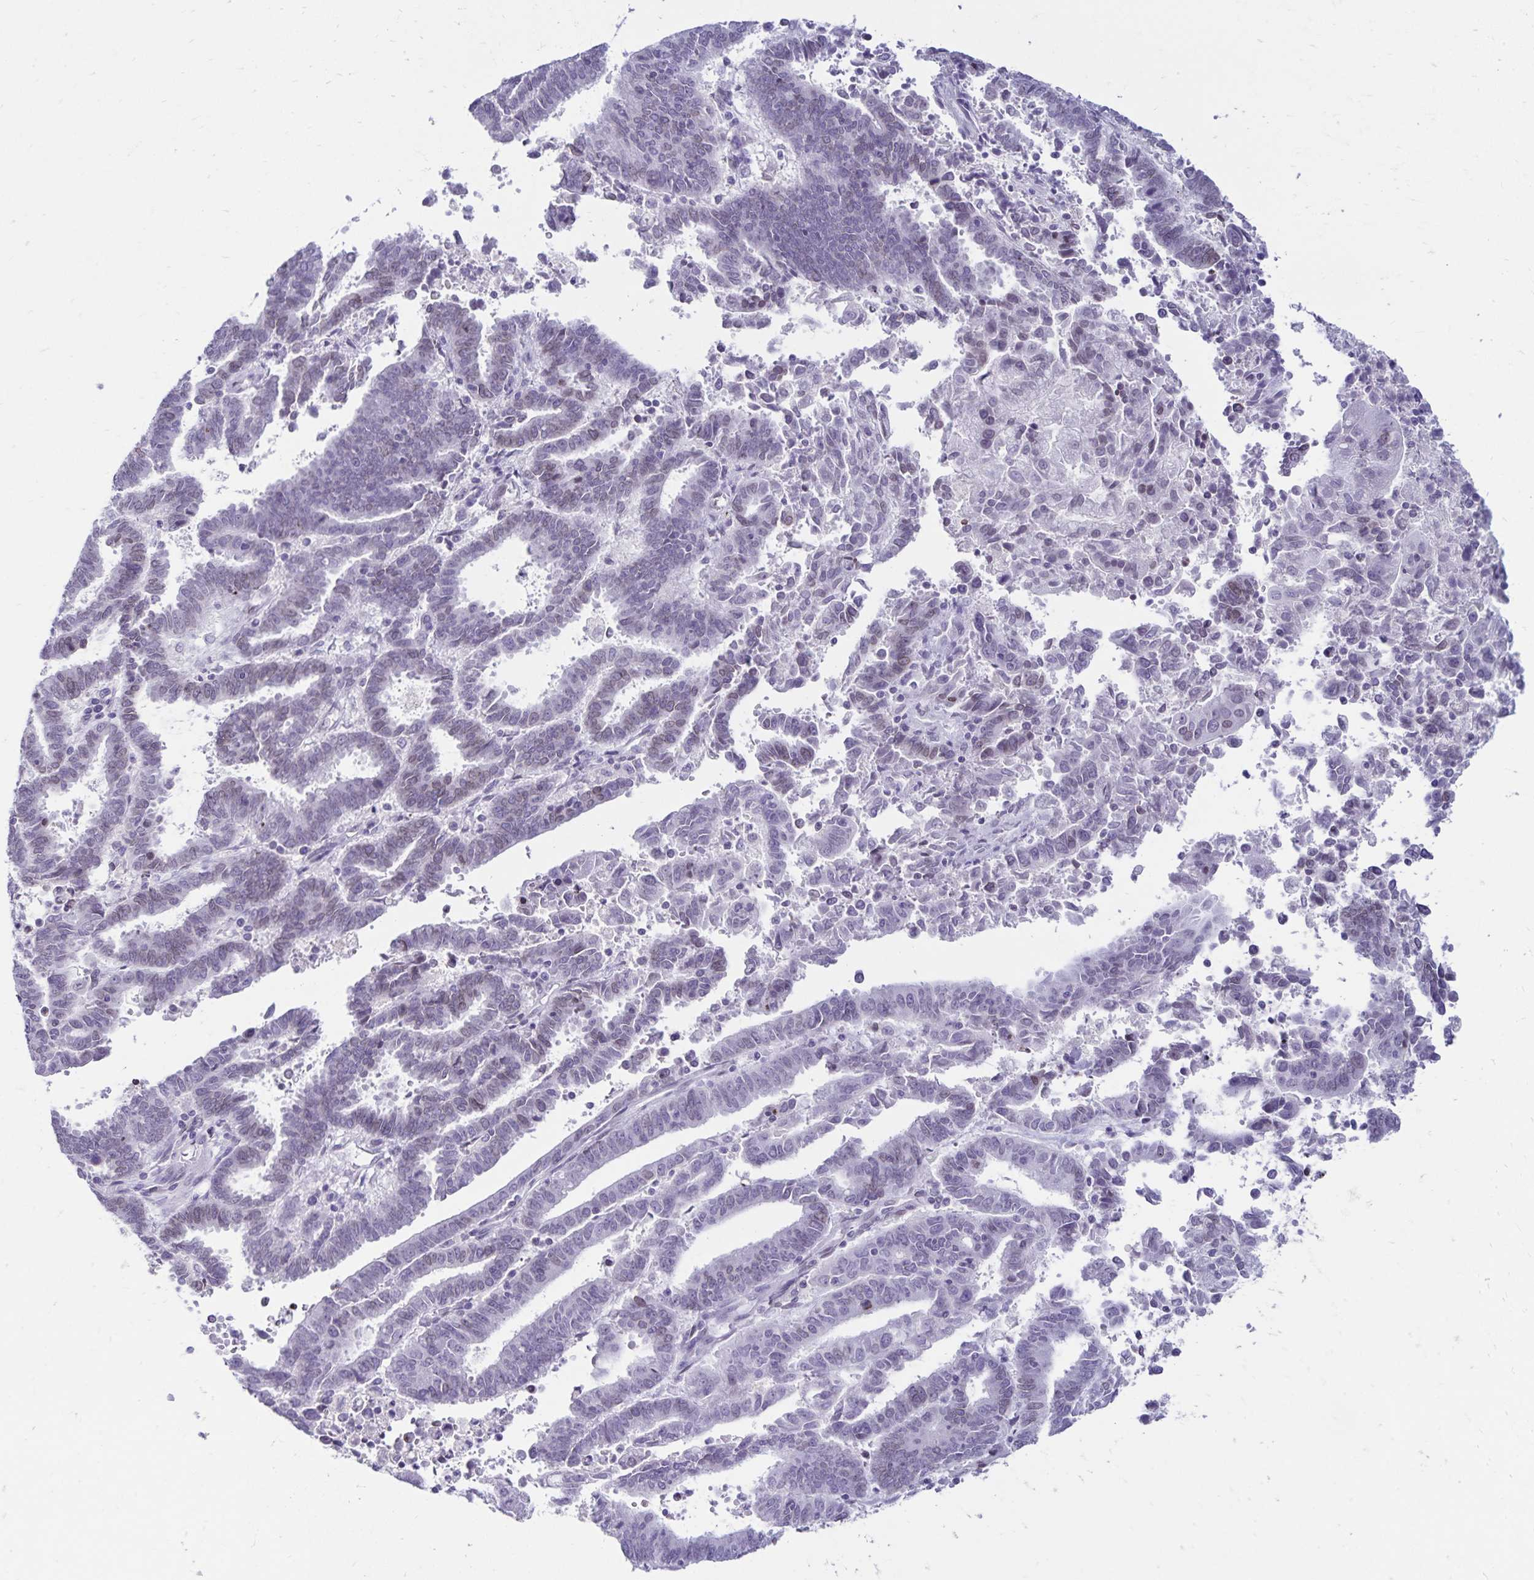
{"staining": {"intensity": "negative", "quantity": "none", "location": "none"}, "tissue": "endometrial cancer", "cell_type": "Tumor cells", "image_type": "cancer", "snomed": [{"axis": "morphology", "description": "Adenocarcinoma, NOS"}, {"axis": "topography", "description": "Uterus"}], "caption": "DAB (3,3'-diaminobenzidine) immunohistochemical staining of adenocarcinoma (endometrial) demonstrates no significant staining in tumor cells.", "gene": "FAM166C", "patient": {"sex": "female", "age": 83}}